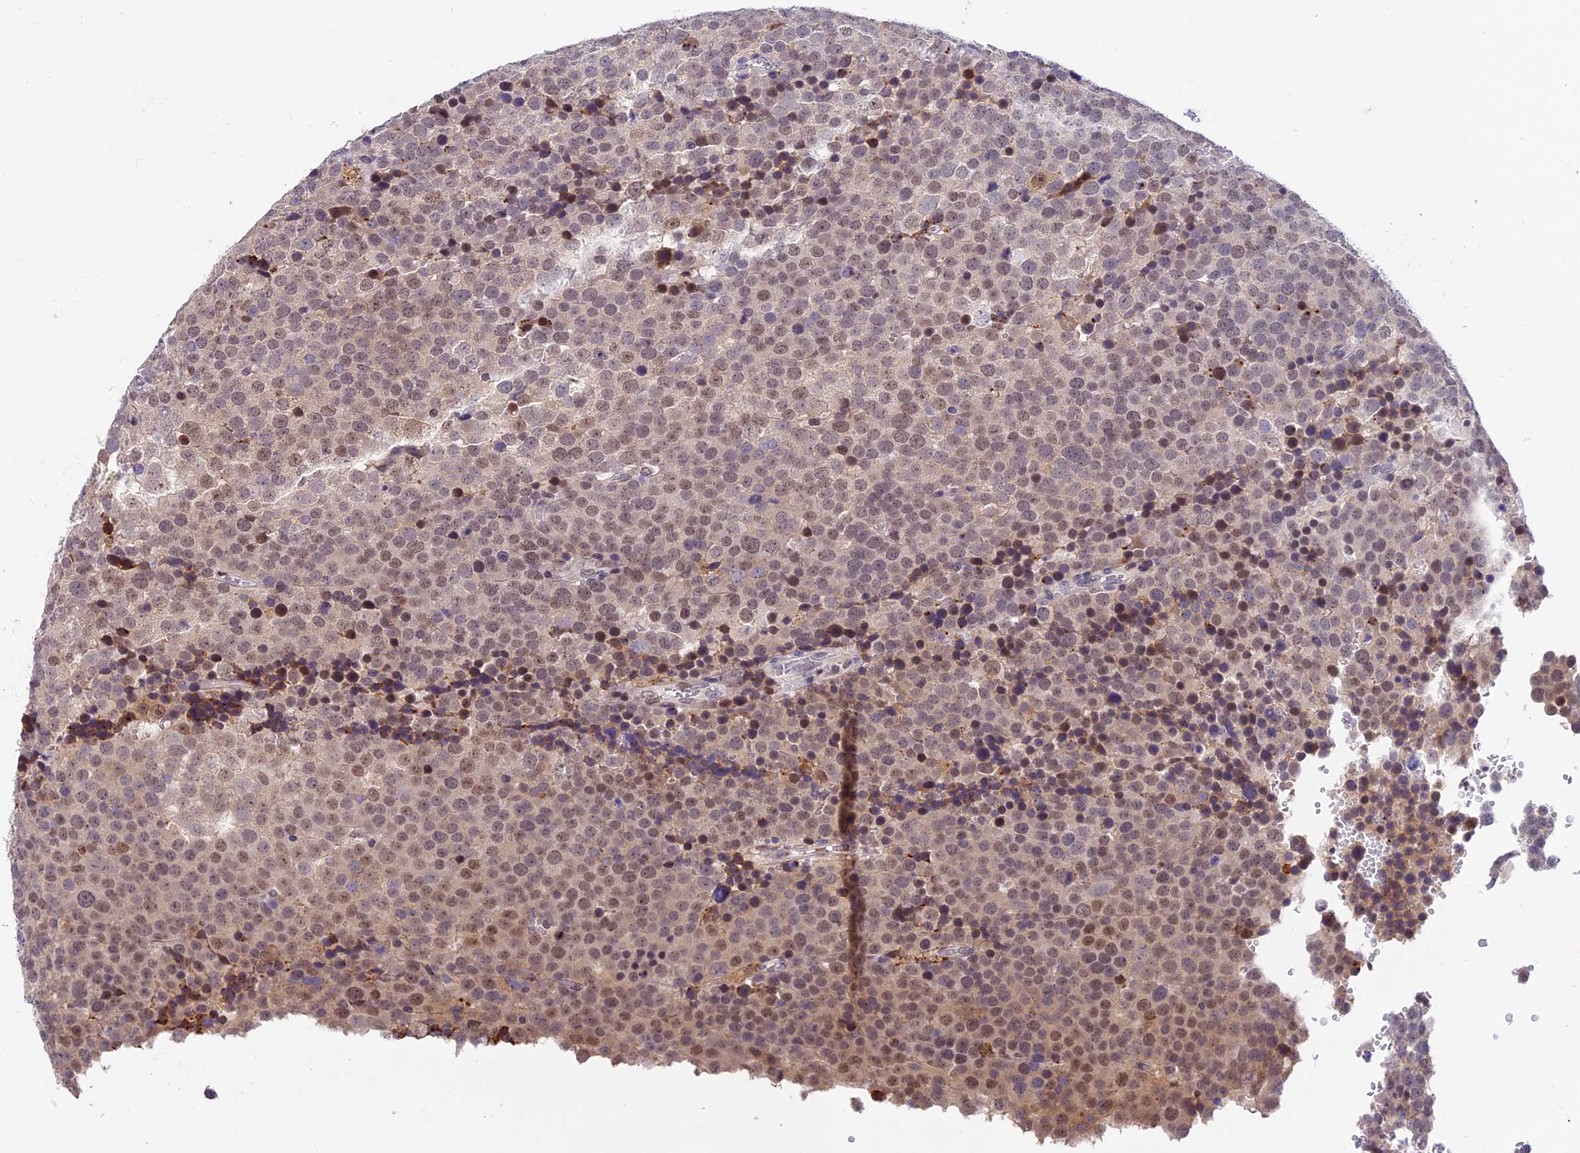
{"staining": {"intensity": "moderate", "quantity": "25%-75%", "location": "nuclear"}, "tissue": "testis cancer", "cell_type": "Tumor cells", "image_type": "cancer", "snomed": [{"axis": "morphology", "description": "Seminoma, NOS"}, {"axis": "topography", "description": "Testis"}], "caption": "High-magnification brightfield microscopy of testis cancer (seminoma) stained with DAB (3,3'-diaminobenzidine) (brown) and counterstained with hematoxylin (blue). tumor cells exhibit moderate nuclear expression is present in approximately25%-75% of cells.", "gene": "FBXO45", "patient": {"sex": "male", "age": 71}}